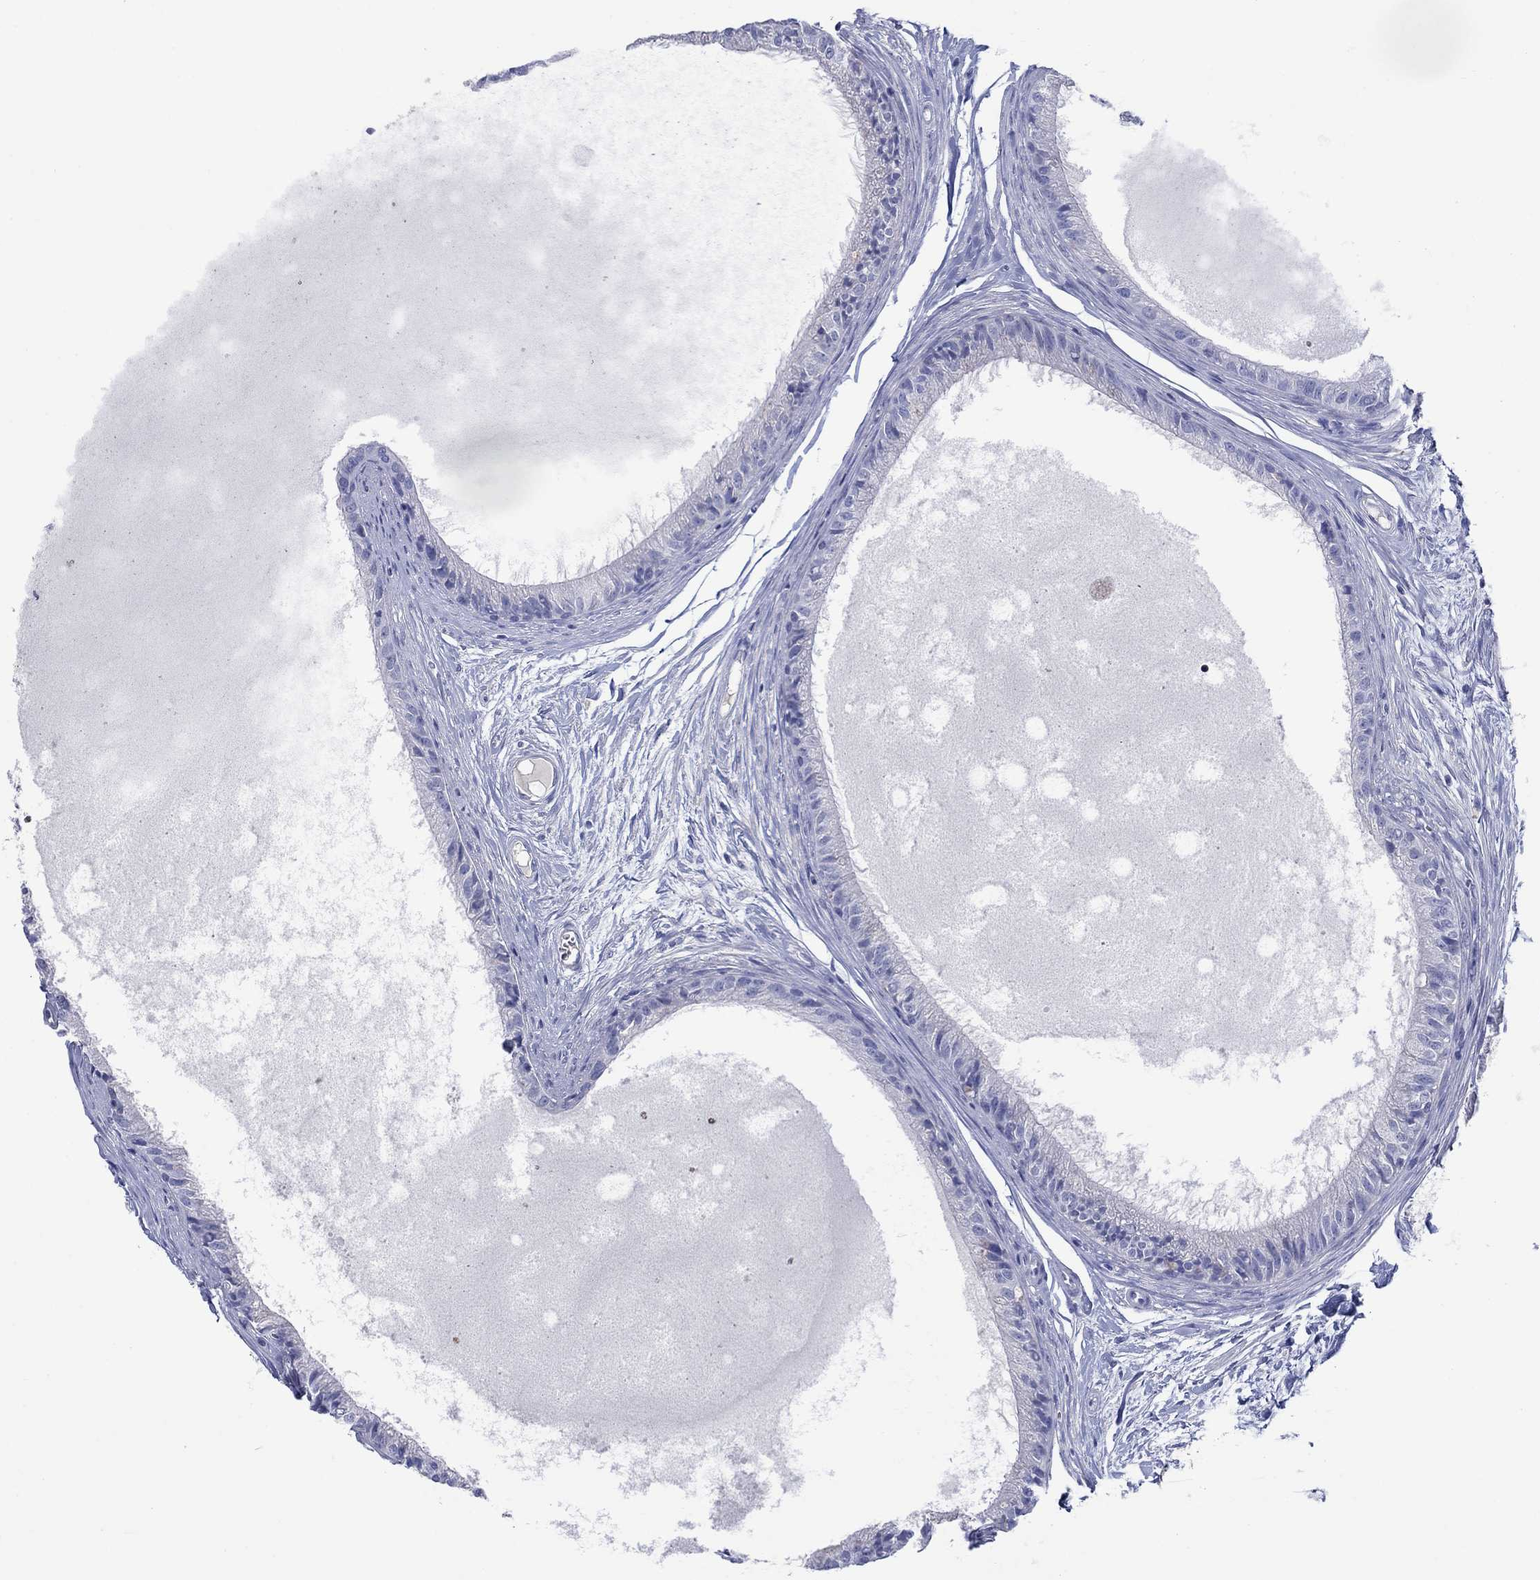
{"staining": {"intensity": "negative", "quantity": "none", "location": "none"}, "tissue": "epididymis", "cell_type": "Glandular cells", "image_type": "normal", "snomed": [{"axis": "morphology", "description": "Normal tissue, NOS"}, {"axis": "topography", "description": "Epididymis"}], "caption": "Immunohistochemistry histopathology image of unremarkable epididymis: human epididymis stained with DAB (3,3'-diaminobenzidine) demonstrates no significant protein positivity in glandular cells. Nuclei are stained in blue.", "gene": "CLVS1", "patient": {"sex": "male", "age": 51}}